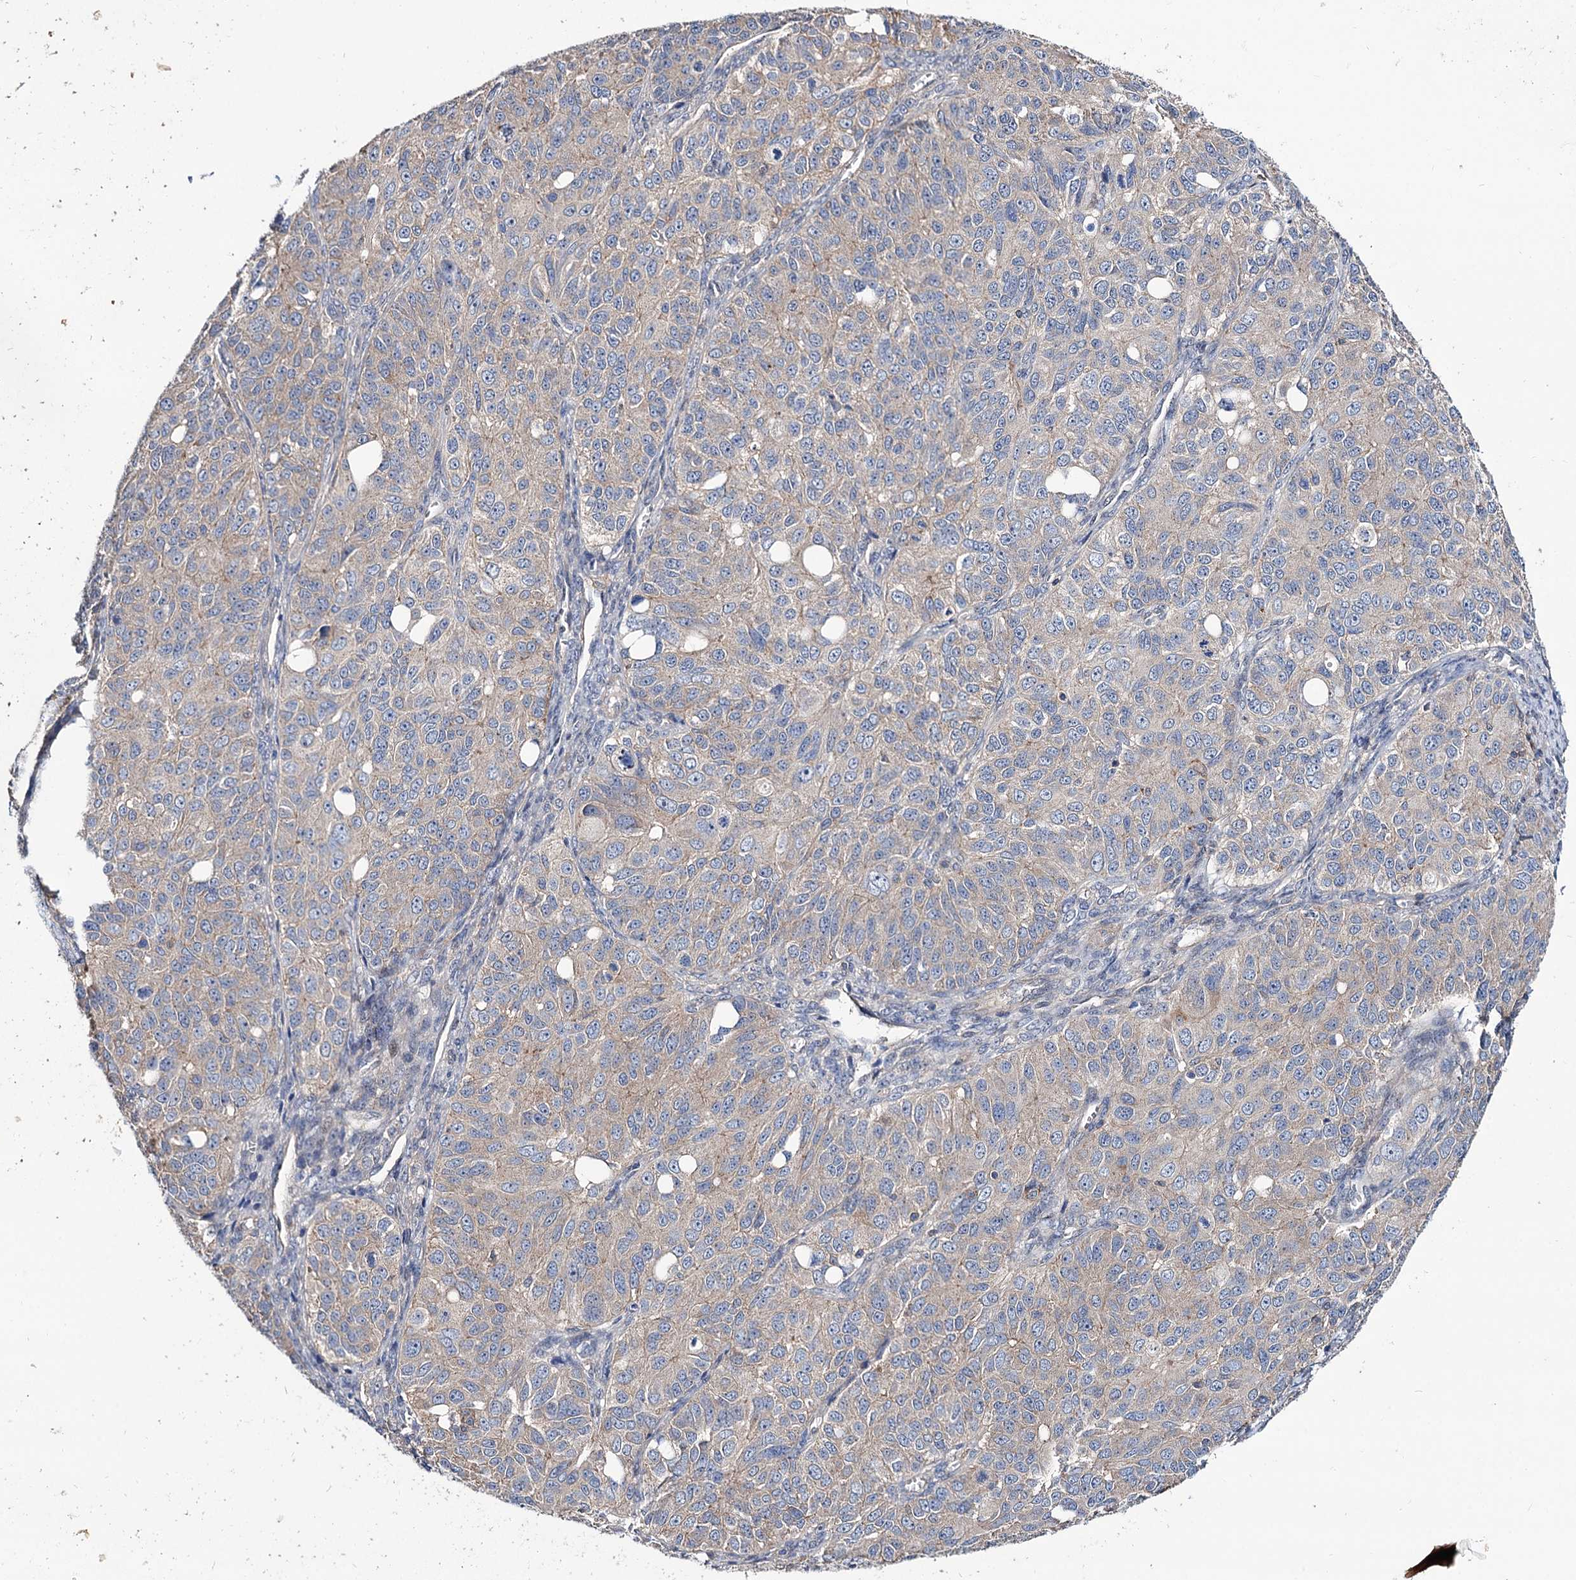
{"staining": {"intensity": "weak", "quantity": ">75%", "location": "cytoplasmic/membranous"}, "tissue": "ovarian cancer", "cell_type": "Tumor cells", "image_type": "cancer", "snomed": [{"axis": "morphology", "description": "Carcinoma, endometroid"}, {"axis": "topography", "description": "Ovary"}], "caption": "An immunohistochemistry histopathology image of neoplastic tissue is shown. Protein staining in brown shows weak cytoplasmic/membranous positivity in ovarian cancer (endometroid carcinoma) within tumor cells.", "gene": "SEC24A", "patient": {"sex": "female", "age": 51}}